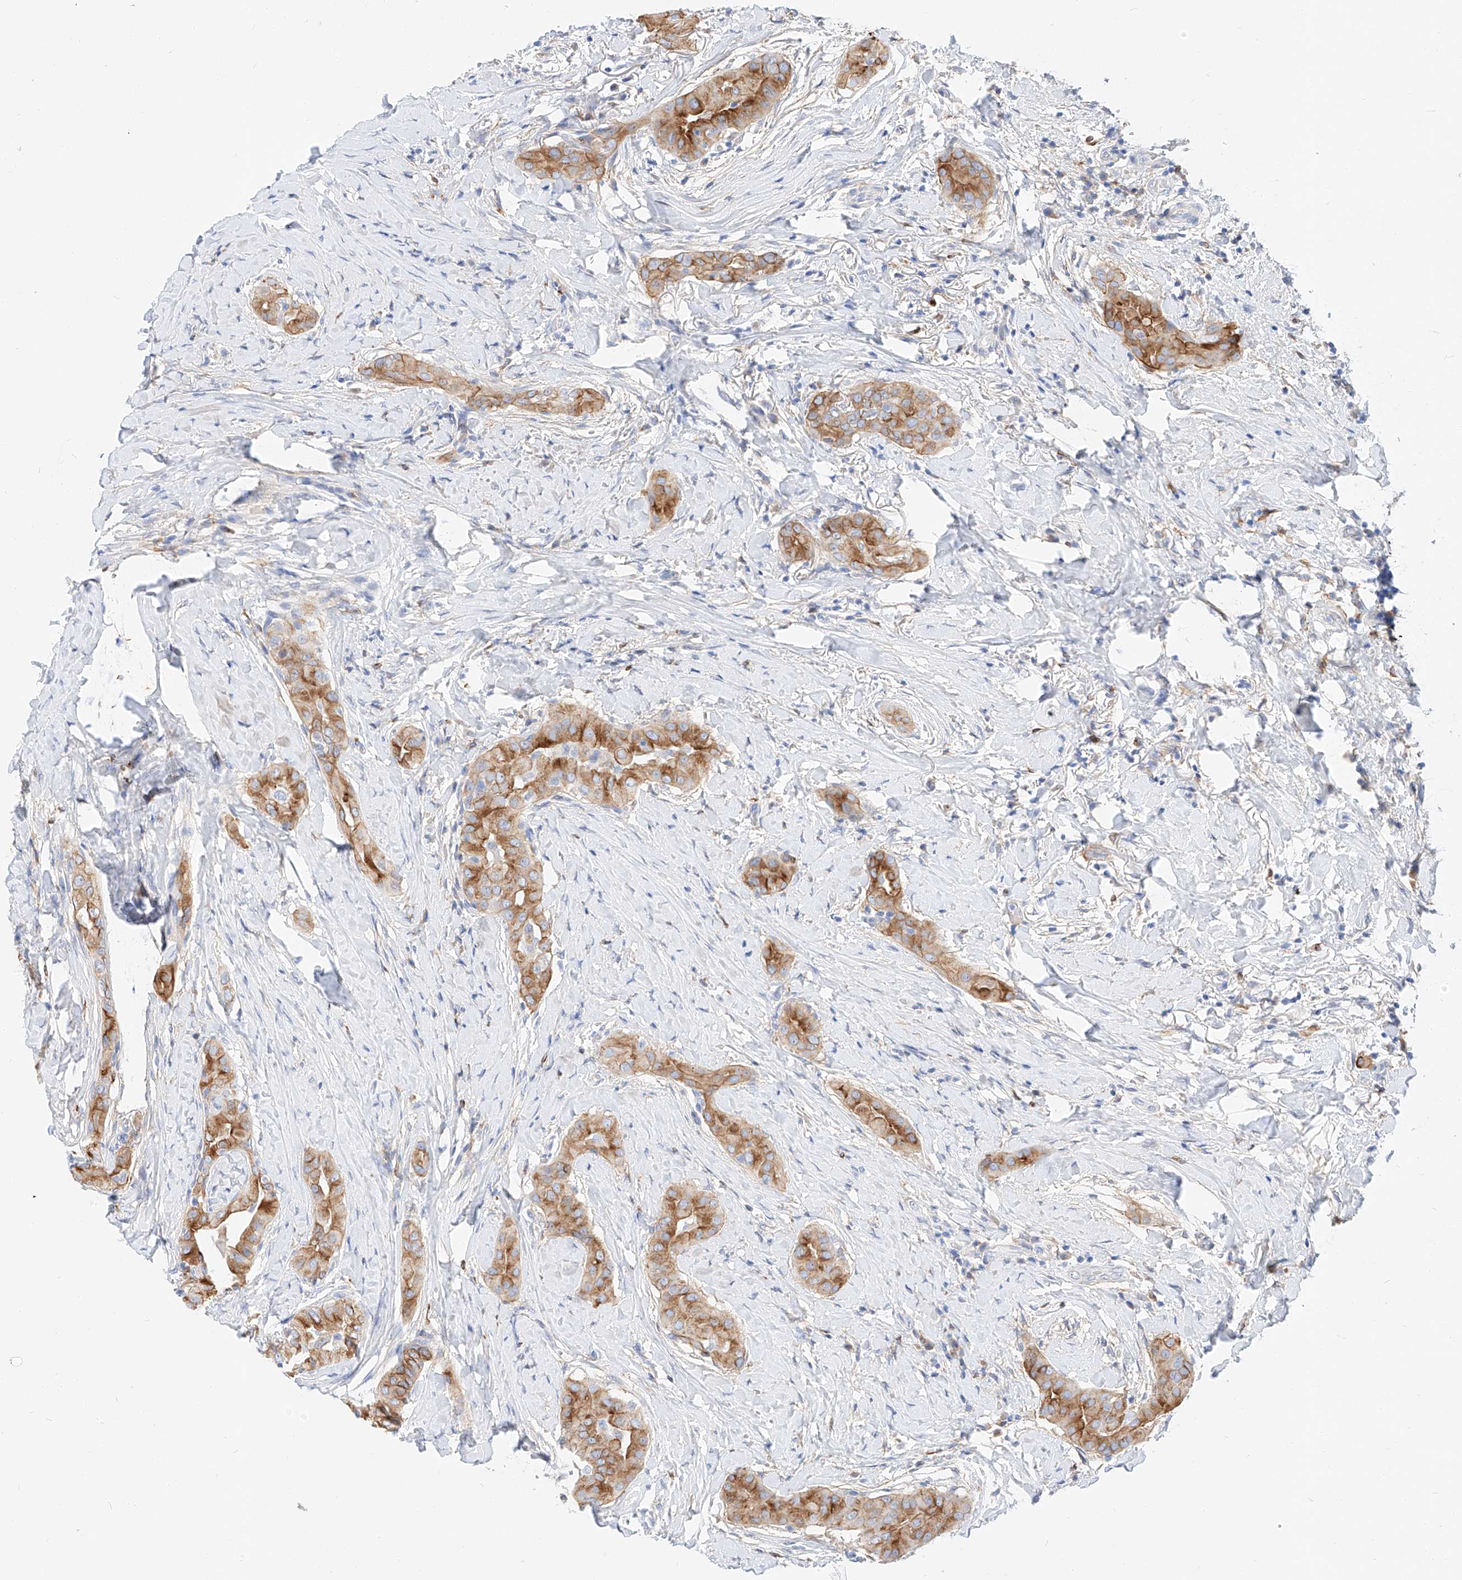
{"staining": {"intensity": "moderate", "quantity": ">75%", "location": "cytoplasmic/membranous"}, "tissue": "thyroid cancer", "cell_type": "Tumor cells", "image_type": "cancer", "snomed": [{"axis": "morphology", "description": "Papillary adenocarcinoma, NOS"}, {"axis": "topography", "description": "Thyroid gland"}], "caption": "Immunohistochemical staining of human thyroid papillary adenocarcinoma displays moderate cytoplasmic/membranous protein positivity in about >75% of tumor cells.", "gene": "MAP7", "patient": {"sex": "male", "age": 33}}